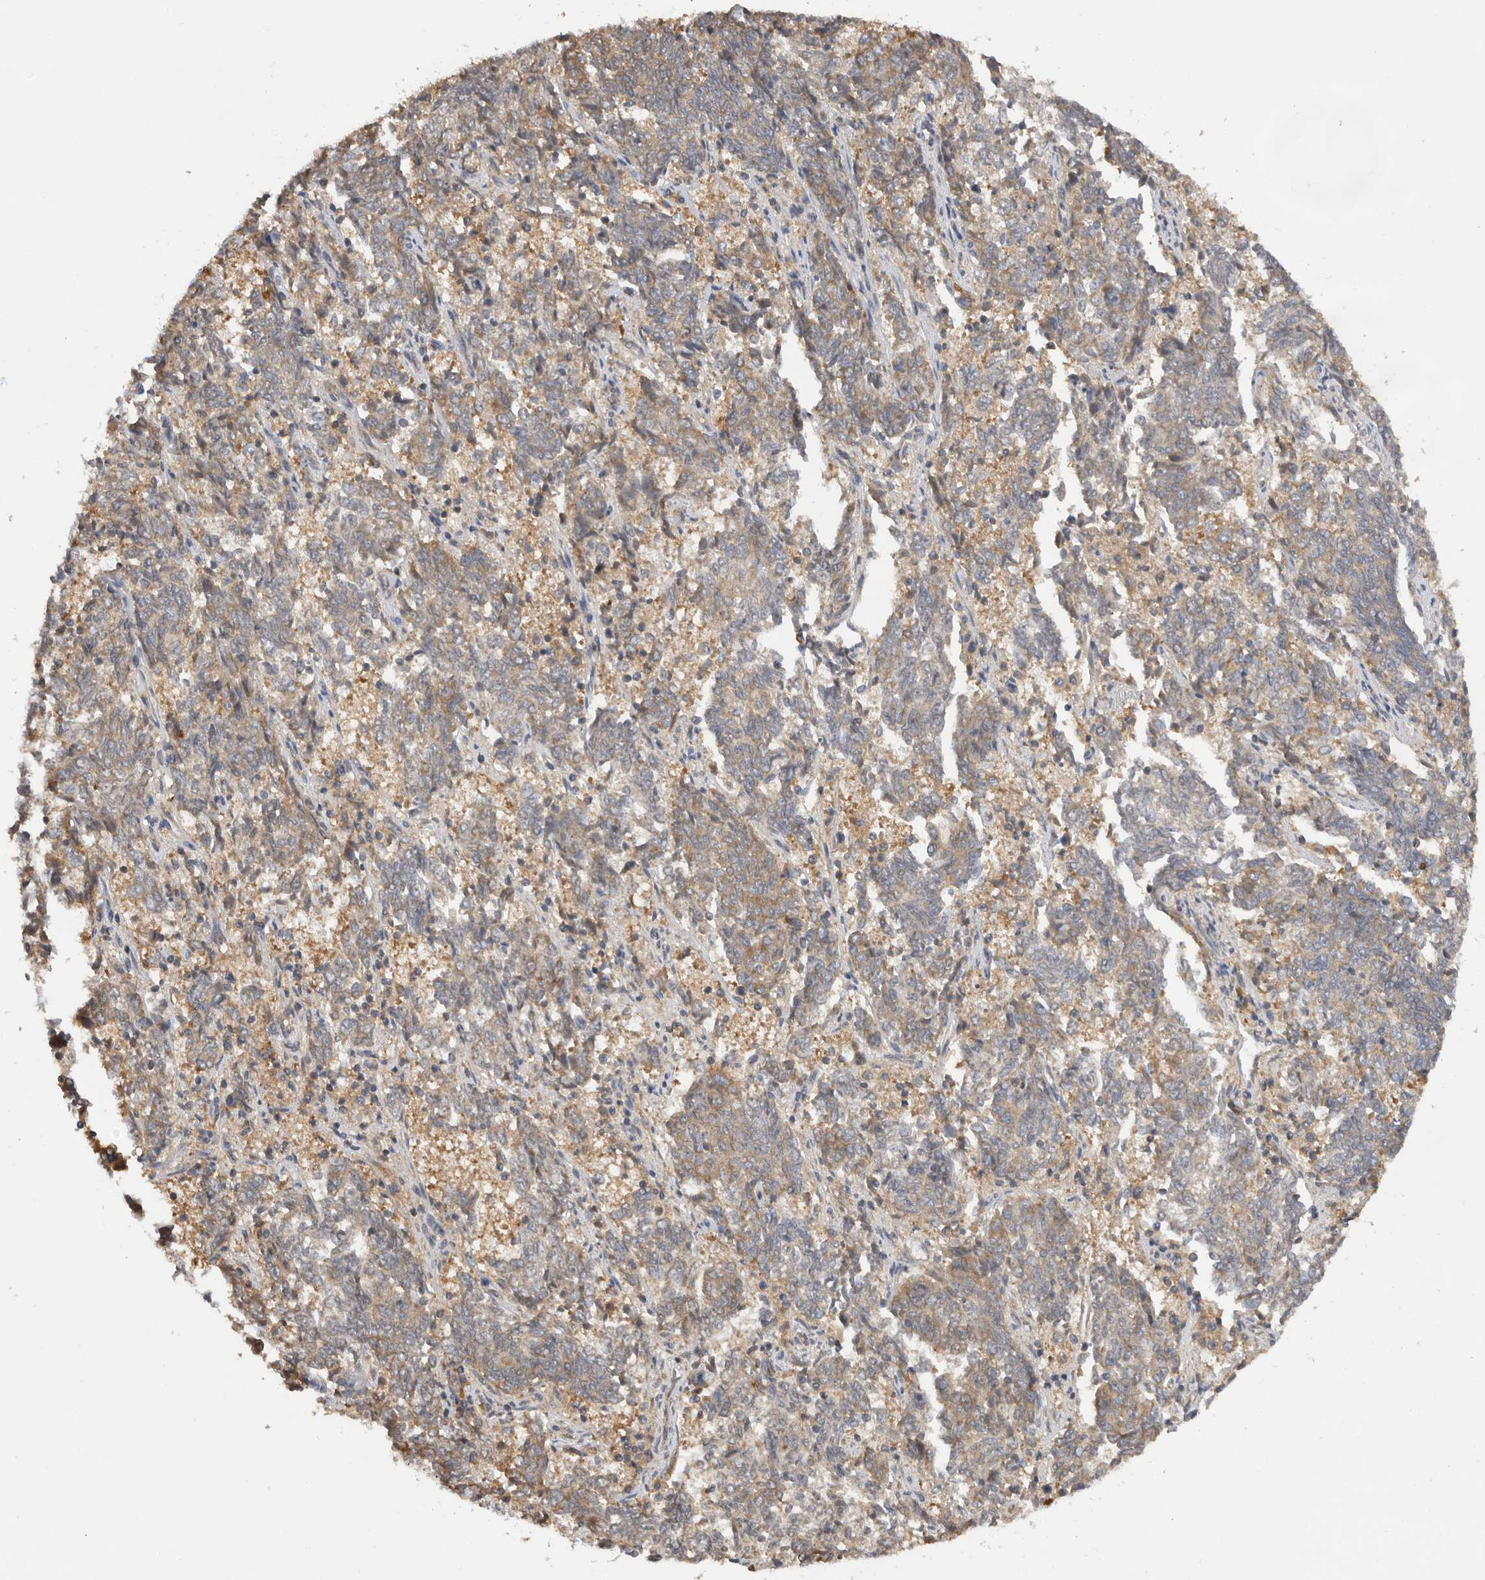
{"staining": {"intensity": "moderate", "quantity": ">75%", "location": "cytoplasmic/membranous"}, "tissue": "endometrial cancer", "cell_type": "Tumor cells", "image_type": "cancer", "snomed": [{"axis": "morphology", "description": "Adenocarcinoma, NOS"}, {"axis": "topography", "description": "Endometrium"}], "caption": "Immunohistochemistry (IHC) of human adenocarcinoma (endometrial) exhibits medium levels of moderate cytoplasmic/membranous expression in approximately >75% of tumor cells.", "gene": "PPP1R42", "patient": {"sex": "female", "age": 80}}